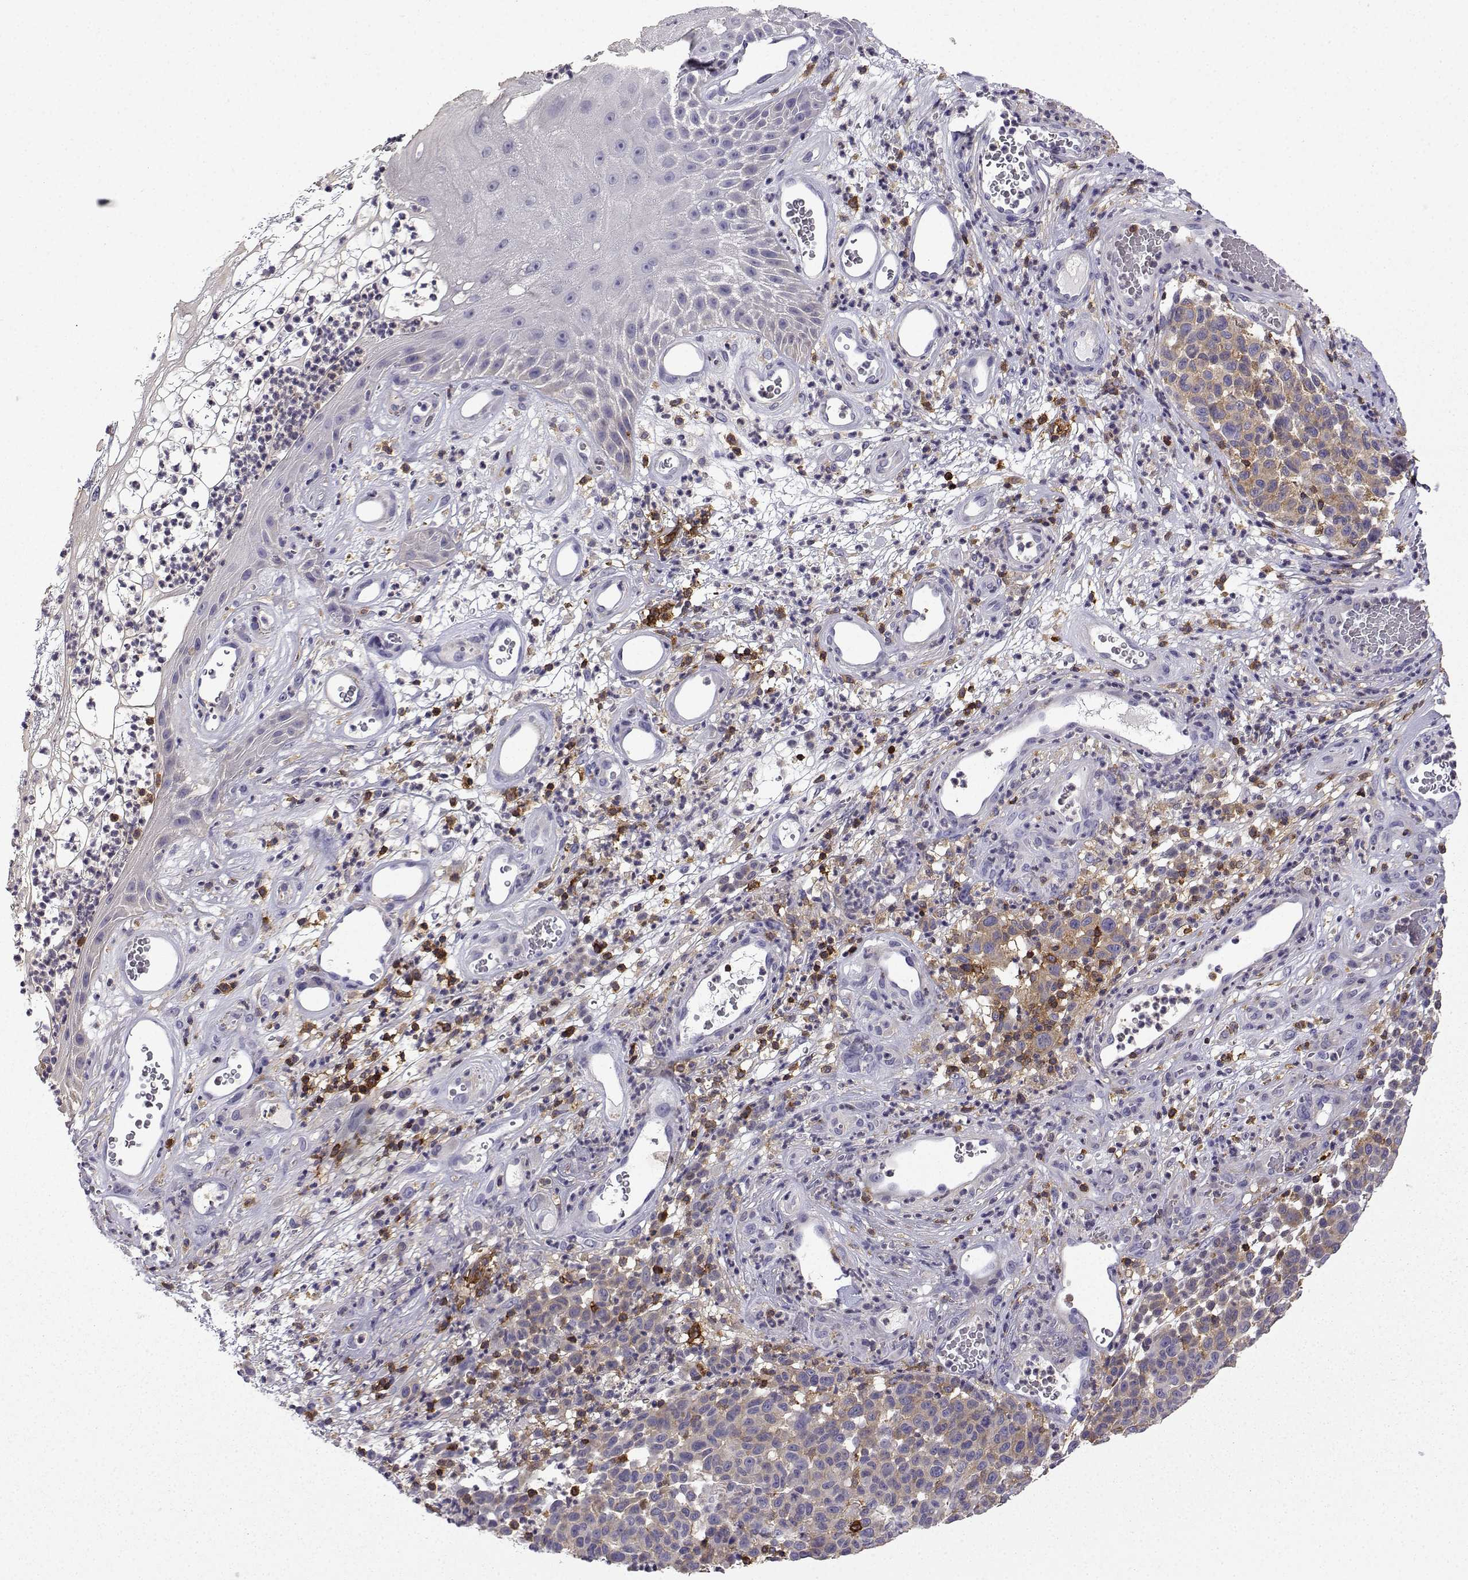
{"staining": {"intensity": "moderate", "quantity": "25%-75%", "location": "cytoplasmic/membranous"}, "tissue": "melanoma", "cell_type": "Tumor cells", "image_type": "cancer", "snomed": [{"axis": "morphology", "description": "Malignant melanoma, NOS"}, {"axis": "topography", "description": "Skin"}], "caption": "Immunohistochemistry (IHC) (DAB) staining of human melanoma reveals moderate cytoplasmic/membranous protein expression in approximately 25%-75% of tumor cells.", "gene": "DOCK10", "patient": {"sex": "male", "age": 59}}